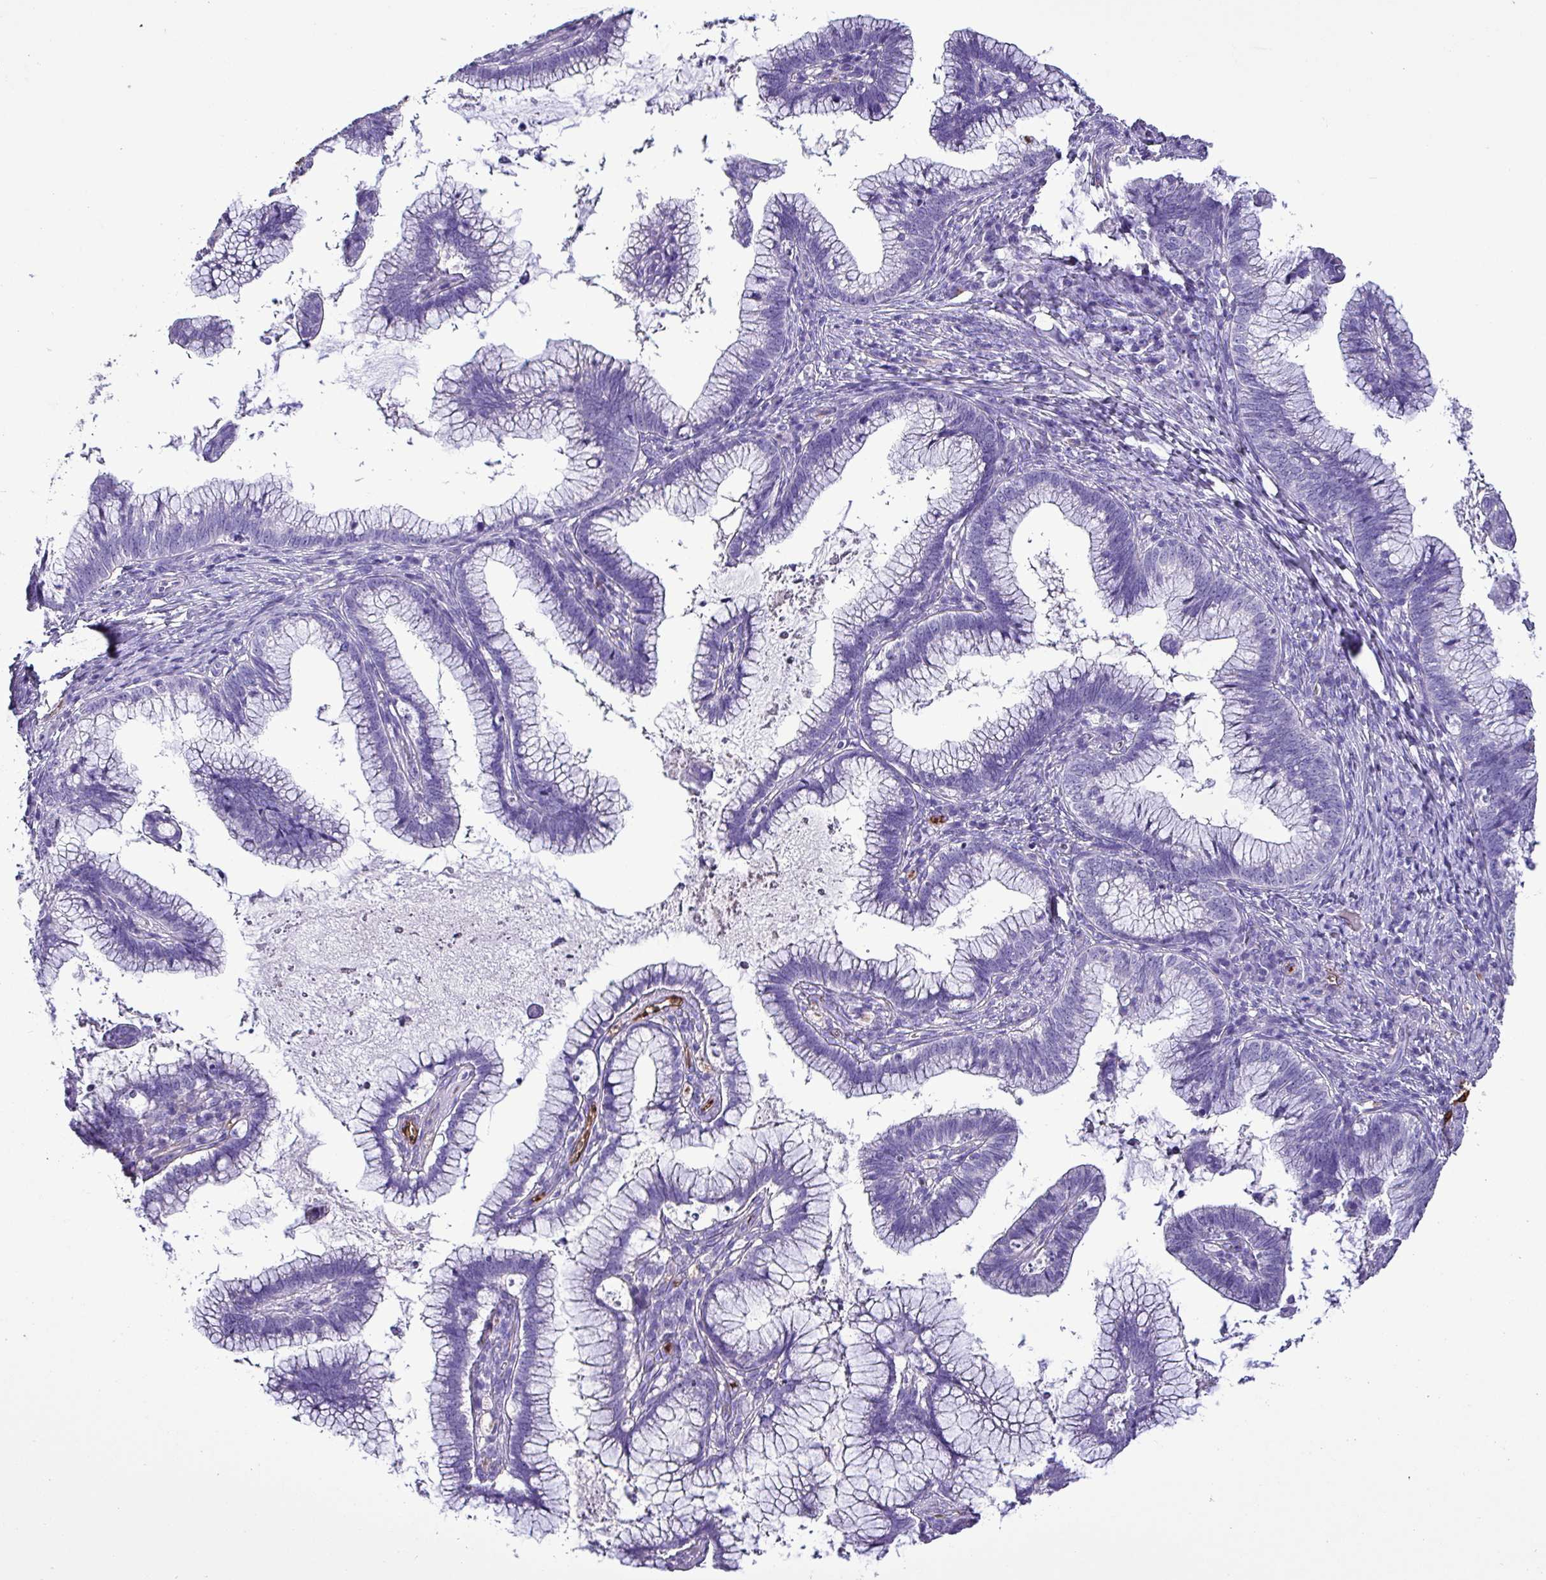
{"staining": {"intensity": "negative", "quantity": "none", "location": "none"}, "tissue": "cervical cancer", "cell_type": "Tumor cells", "image_type": "cancer", "snomed": [{"axis": "morphology", "description": "Adenocarcinoma, NOS"}, {"axis": "topography", "description": "Cervix"}], "caption": "The image exhibits no staining of tumor cells in cervical cancer (adenocarcinoma).", "gene": "HP", "patient": {"sex": "female", "age": 36}}